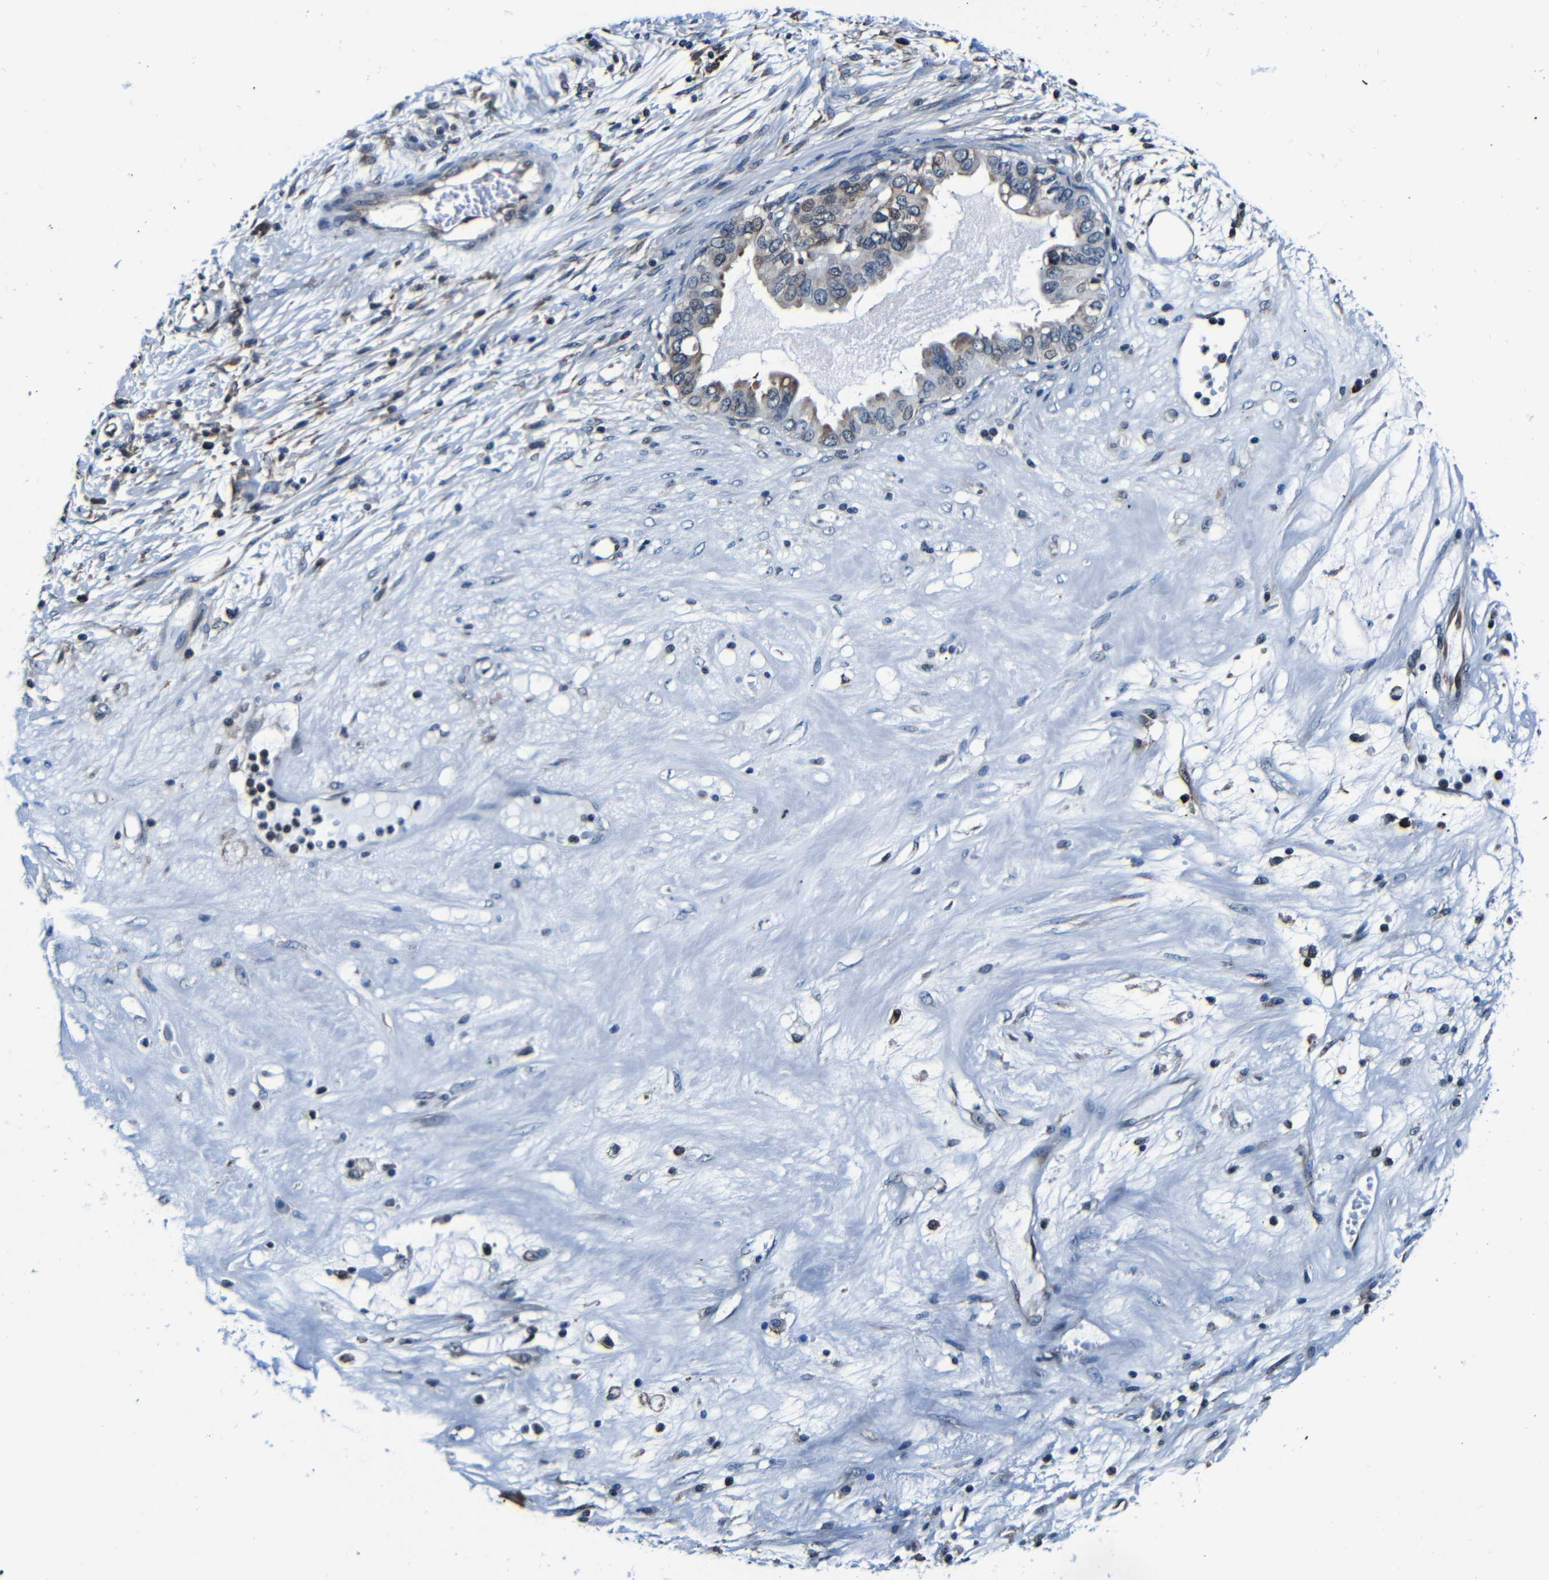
{"staining": {"intensity": "weak", "quantity": "25%-75%", "location": "cytoplasmic/membranous"}, "tissue": "ovarian cancer", "cell_type": "Tumor cells", "image_type": "cancer", "snomed": [{"axis": "morphology", "description": "Cystadenocarcinoma, mucinous, NOS"}, {"axis": "topography", "description": "Ovary"}], "caption": "A micrograph showing weak cytoplasmic/membranous staining in about 25%-75% of tumor cells in mucinous cystadenocarcinoma (ovarian), as visualized by brown immunohistochemical staining.", "gene": "NCBP3", "patient": {"sex": "female", "age": 80}}